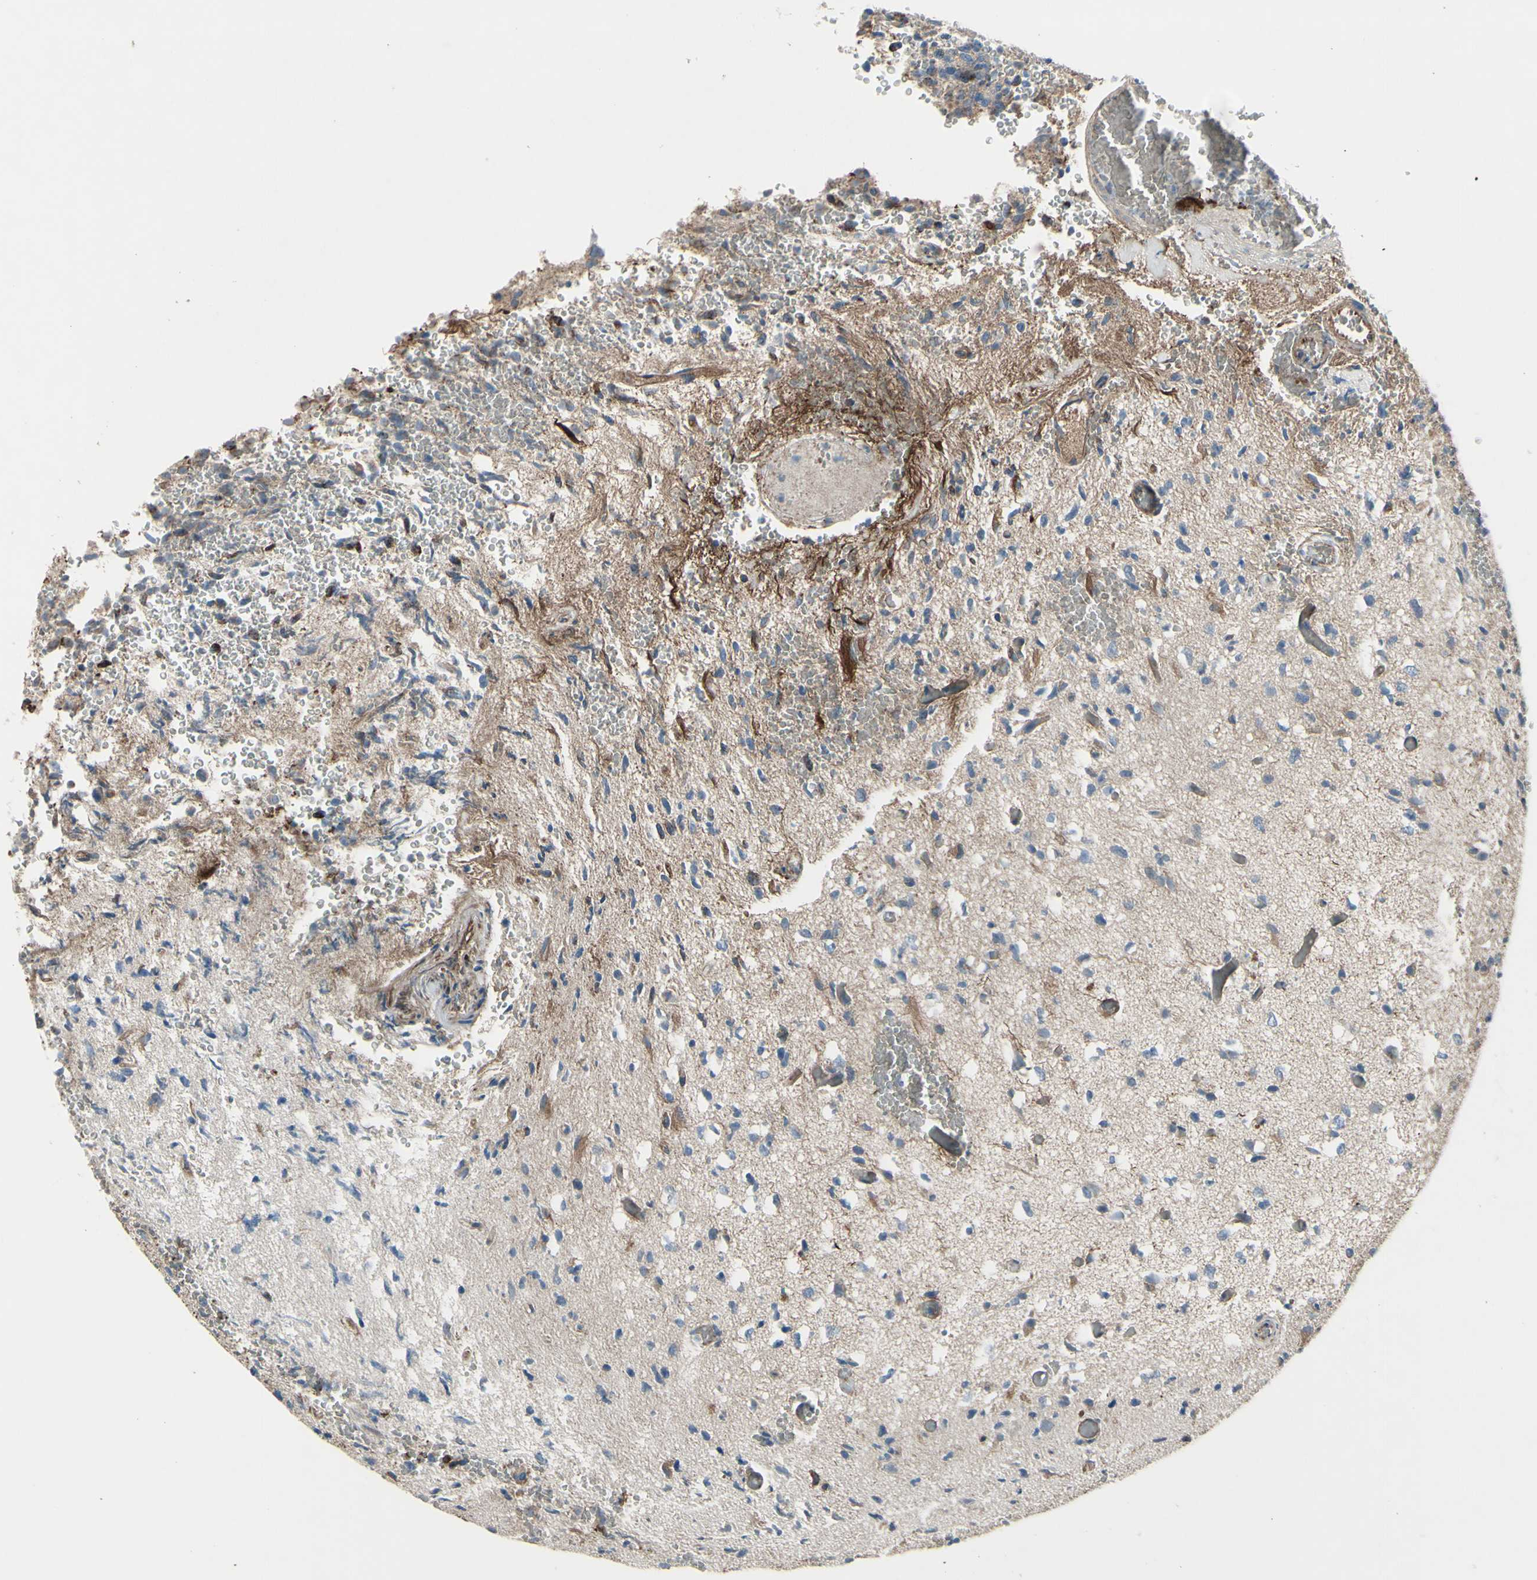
{"staining": {"intensity": "weak", "quantity": "25%-75%", "location": "cytoplasmic/membranous"}, "tissue": "glioma", "cell_type": "Tumor cells", "image_type": "cancer", "snomed": [{"axis": "morphology", "description": "Glioma, malignant, High grade"}, {"axis": "topography", "description": "pancreas cauda"}], "caption": "Immunohistochemical staining of human glioma reveals low levels of weak cytoplasmic/membranous staining in approximately 25%-75% of tumor cells. (Stains: DAB in brown, nuclei in blue, Microscopy: brightfield microscopy at high magnification).", "gene": "EMC7", "patient": {"sex": "male", "age": 60}}